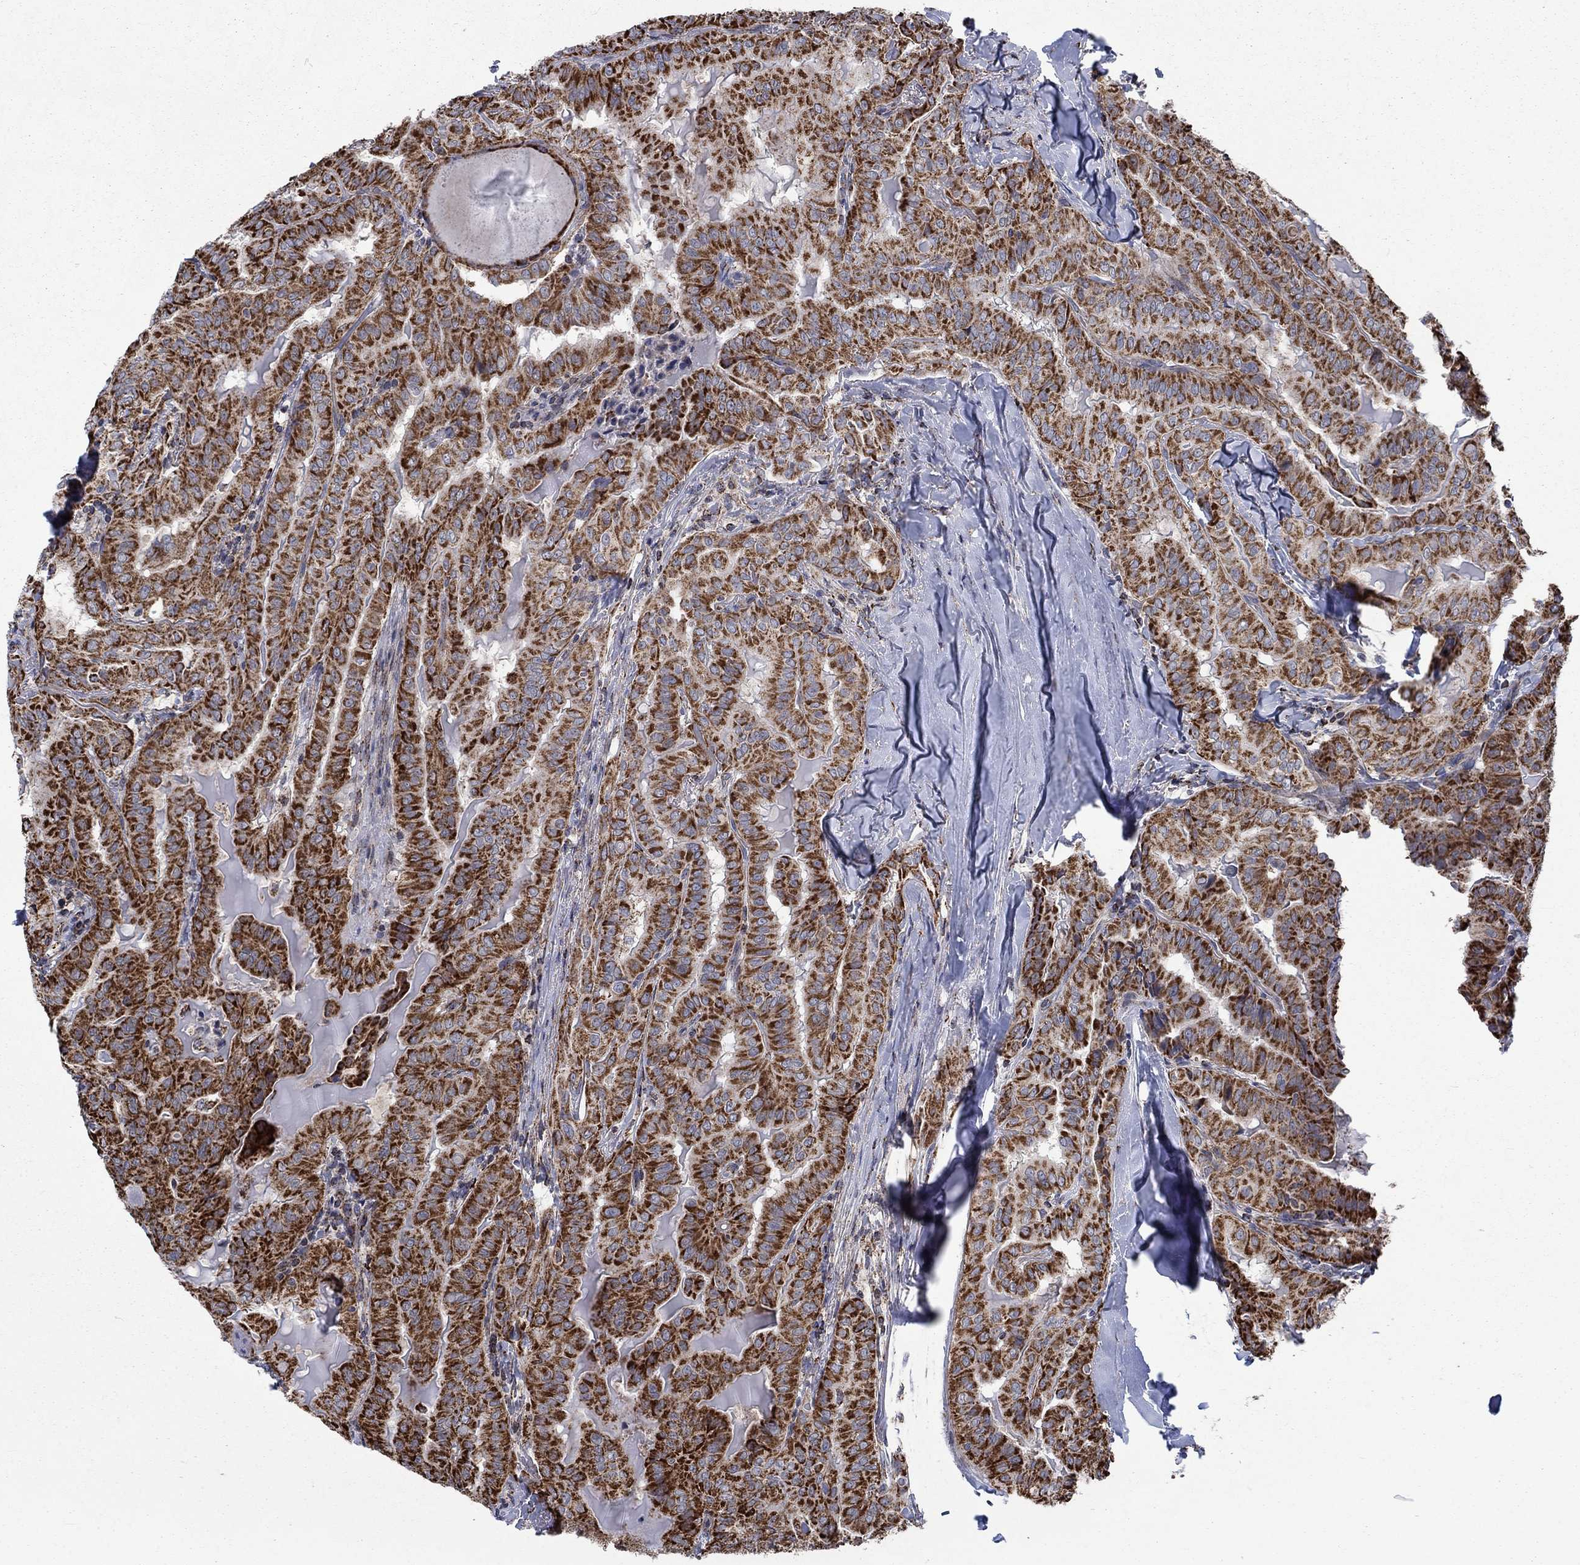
{"staining": {"intensity": "strong", "quantity": ">75%", "location": "cytoplasmic/membranous"}, "tissue": "thyroid cancer", "cell_type": "Tumor cells", "image_type": "cancer", "snomed": [{"axis": "morphology", "description": "Papillary adenocarcinoma, NOS"}, {"axis": "topography", "description": "Thyroid gland"}], "caption": "A high-resolution image shows IHC staining of thyroid cancer (papillary adenocarcinoma), which exhibits strong cytoplasmic/membranous expression in approximately >75% of tumor cells.", "gene": "MOAP1", "patient": {"sex": "female", "age": 68}}